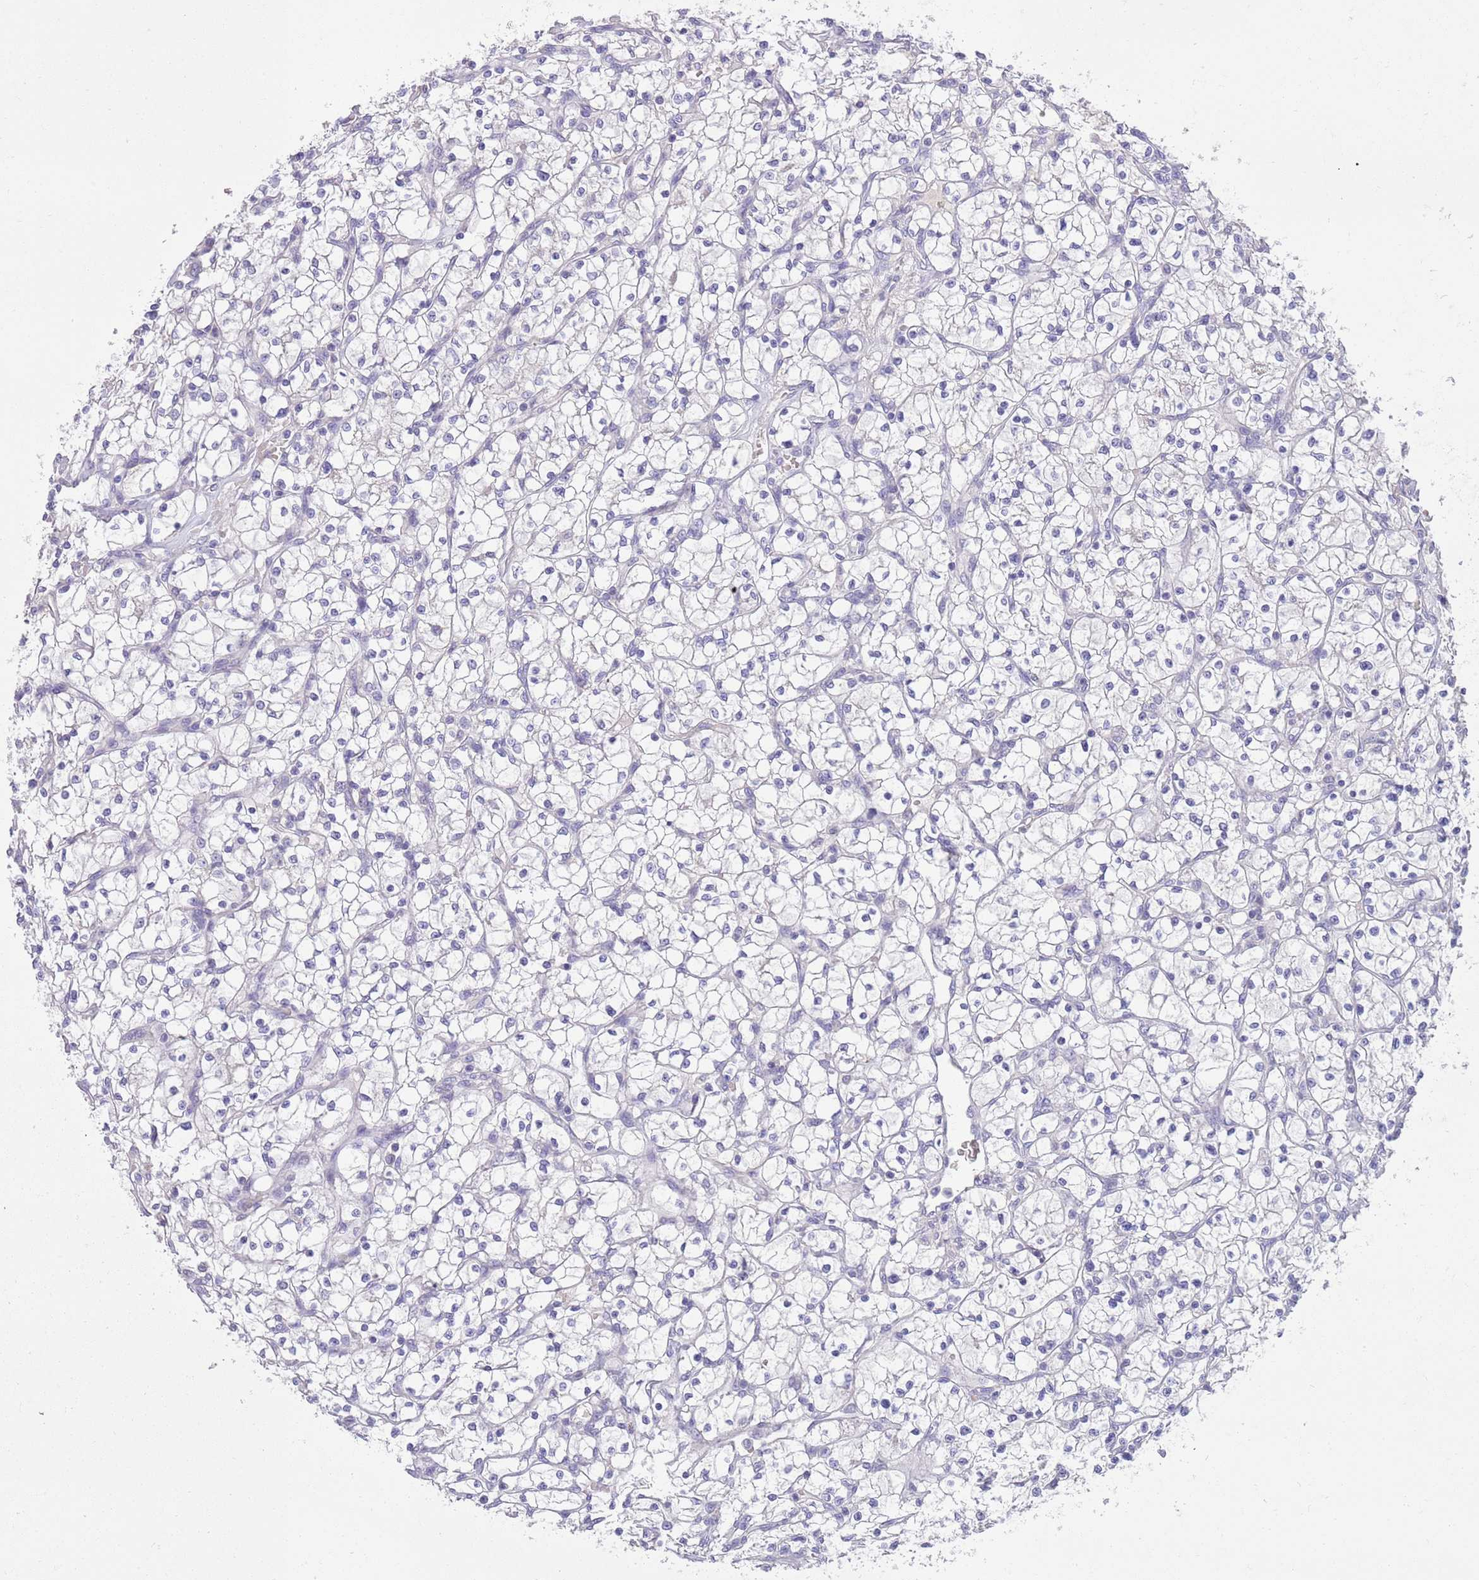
{"staining": {"intensity": "negative", "quantity": "none", "location": "none"}, "tissue": "renal cancer", "cell_type": "Tumor cells", "image_type": "cancer", "snomed": [{"axis": "morphology", "description": "Adenocarcinoma, NOS"}, {"axis": "topography", "description": "Kidney"}], "caption": "Protein analysis of adenocarcinoma (renal) reveals no significant positivity in tumor cells. Brightfield microscopy of immunohistochemistry stained with DAB (brown) and hematoxylin (blue), captured at high magnification.", "gene": "SFTPA1", "patient": {"sex": "female", "age": 64}}